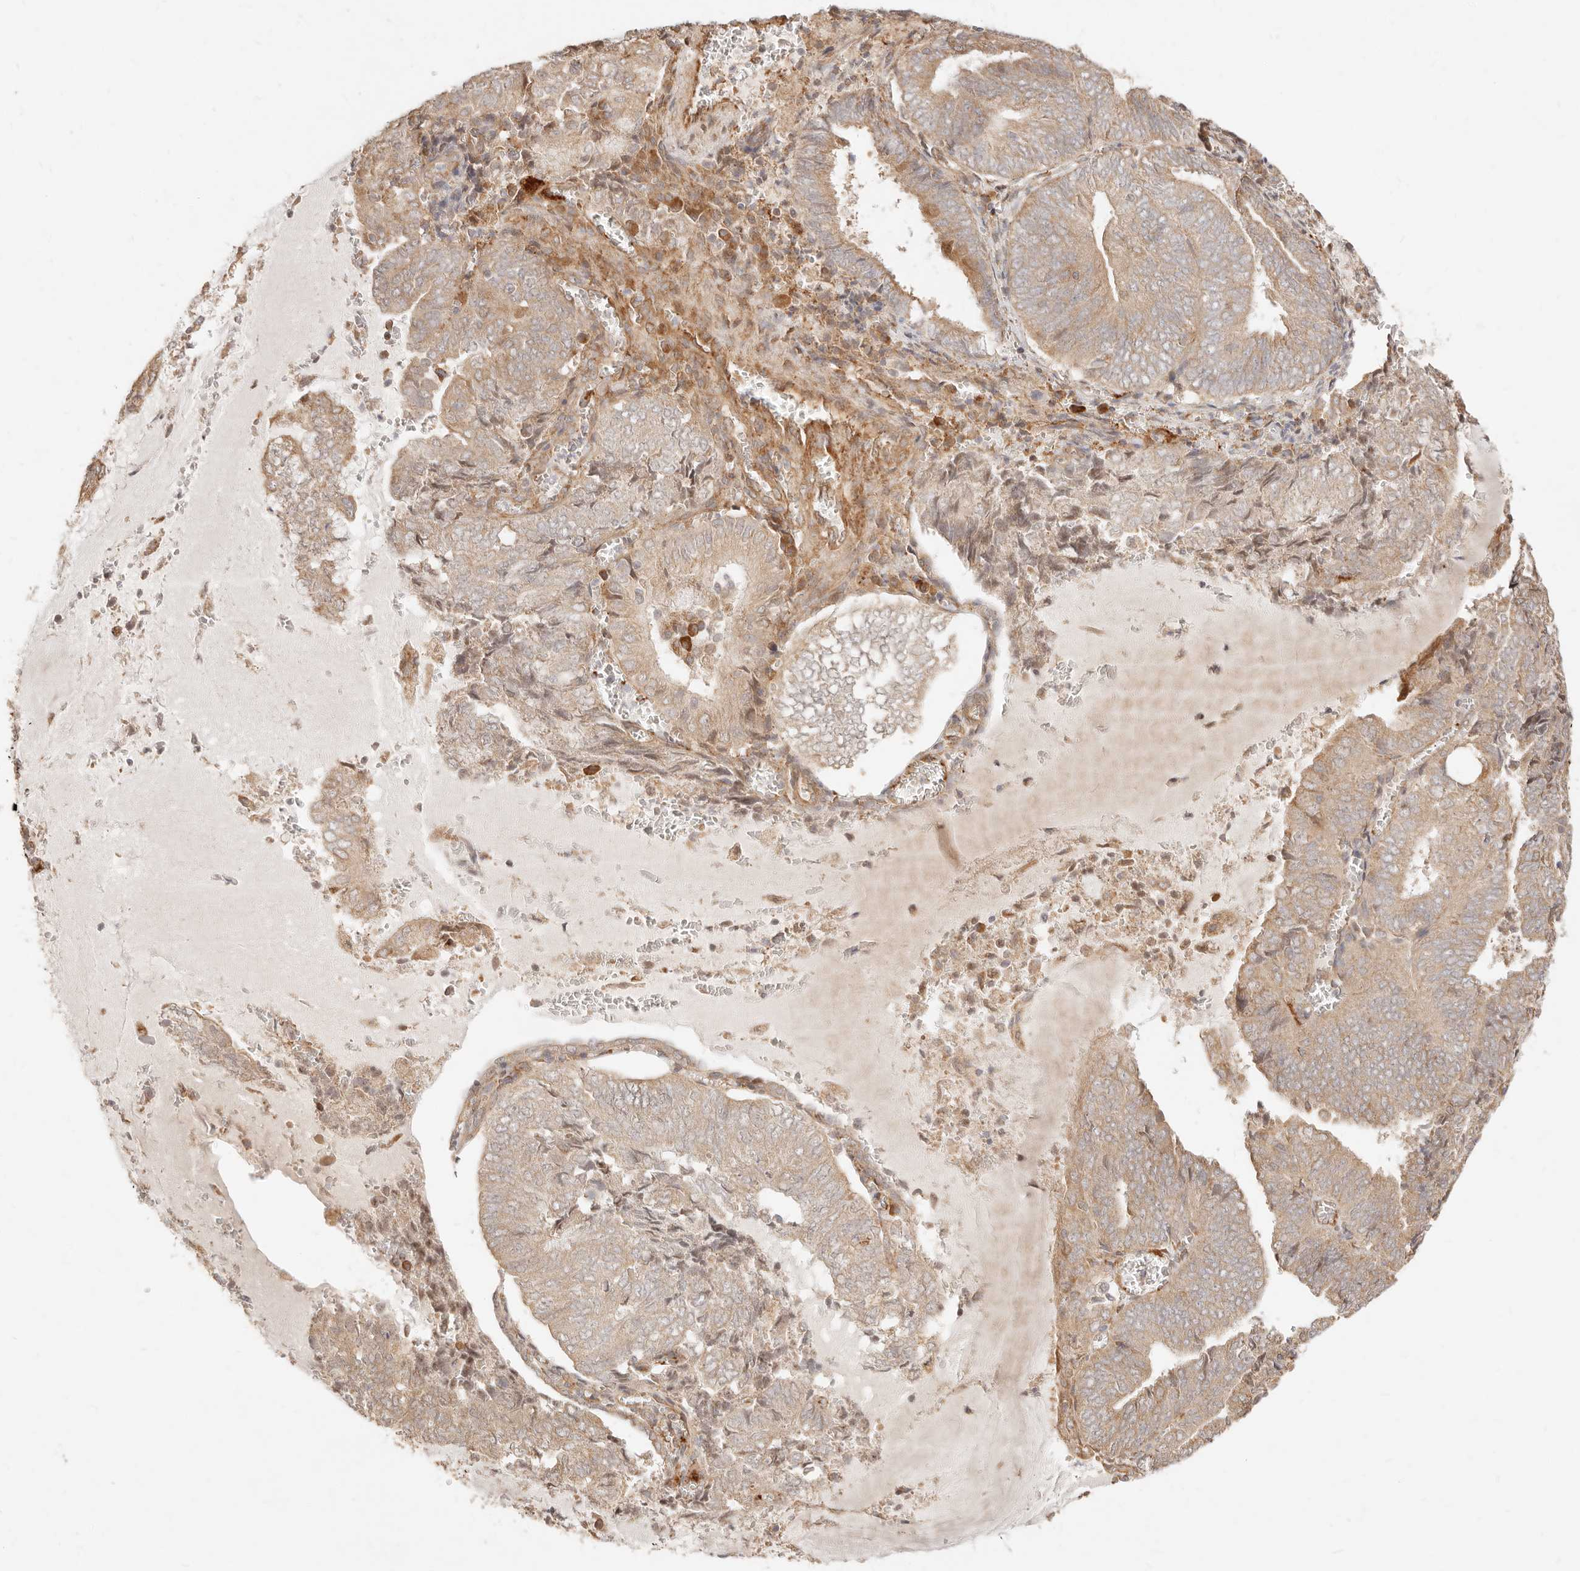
{"staining": {"intensity": "weak", "quantity": ">75%", "location": "cytoplasmic/membranous"}, "tissue": "endometrial cancer", "cell_type": "Tumor cells", "image_type": "cancer", "snomed": [{"axis": "morphology", "description": "Adenocarcinoma, NOS"}, {"axis": "topography", "description": "Endometrium"}], "caption": "The image shows a brown stain indicating the presence of a protein in the cytoplasmic/membranous of tumor cells in endometrial adenocarcinoma.", "gene": "UBXN10", "patient": {"sex": "female", "age": 81}}